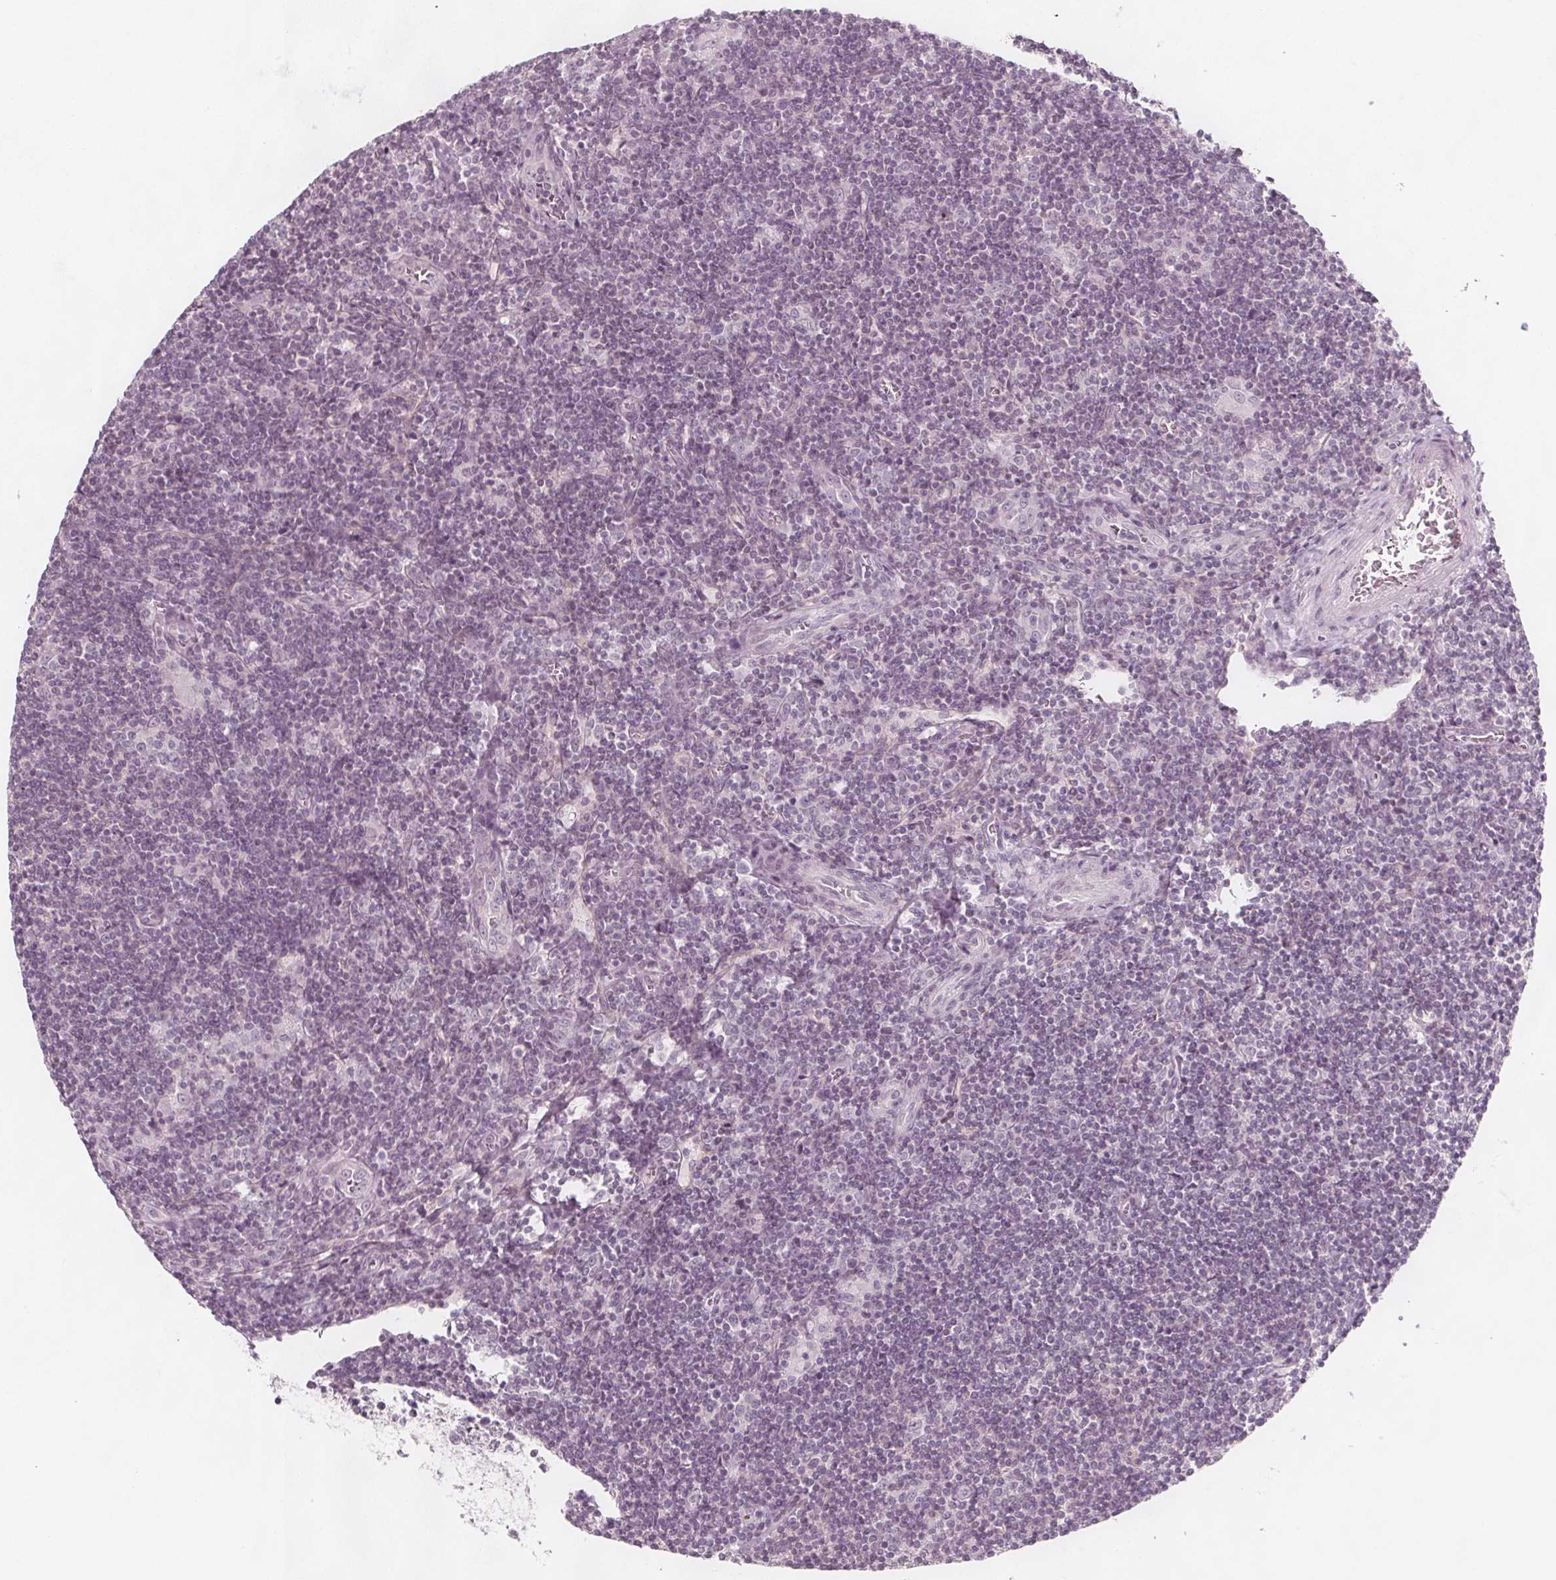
{"staining": {"intensity": "negative", "quantity": "none", "location": "none"}, "tissue": "lymphoma", "cell_type": "Tumor cells", "image_type": "cancer", "snomed": [{"axis": "morphology", "description": "Hodgkin's disease, NOS"}, {"axis": "topography", "description": "Lymph node"}], "caption": "This photomicrograph is of lymphoma stained with immunohistochemistry (IHC) to label a protein in brown with the nuclei are counter-stained blue. There is no staining in tumor cells.", "gene": "C1orf167", "patient": {"sex": "male", "age": 40}}